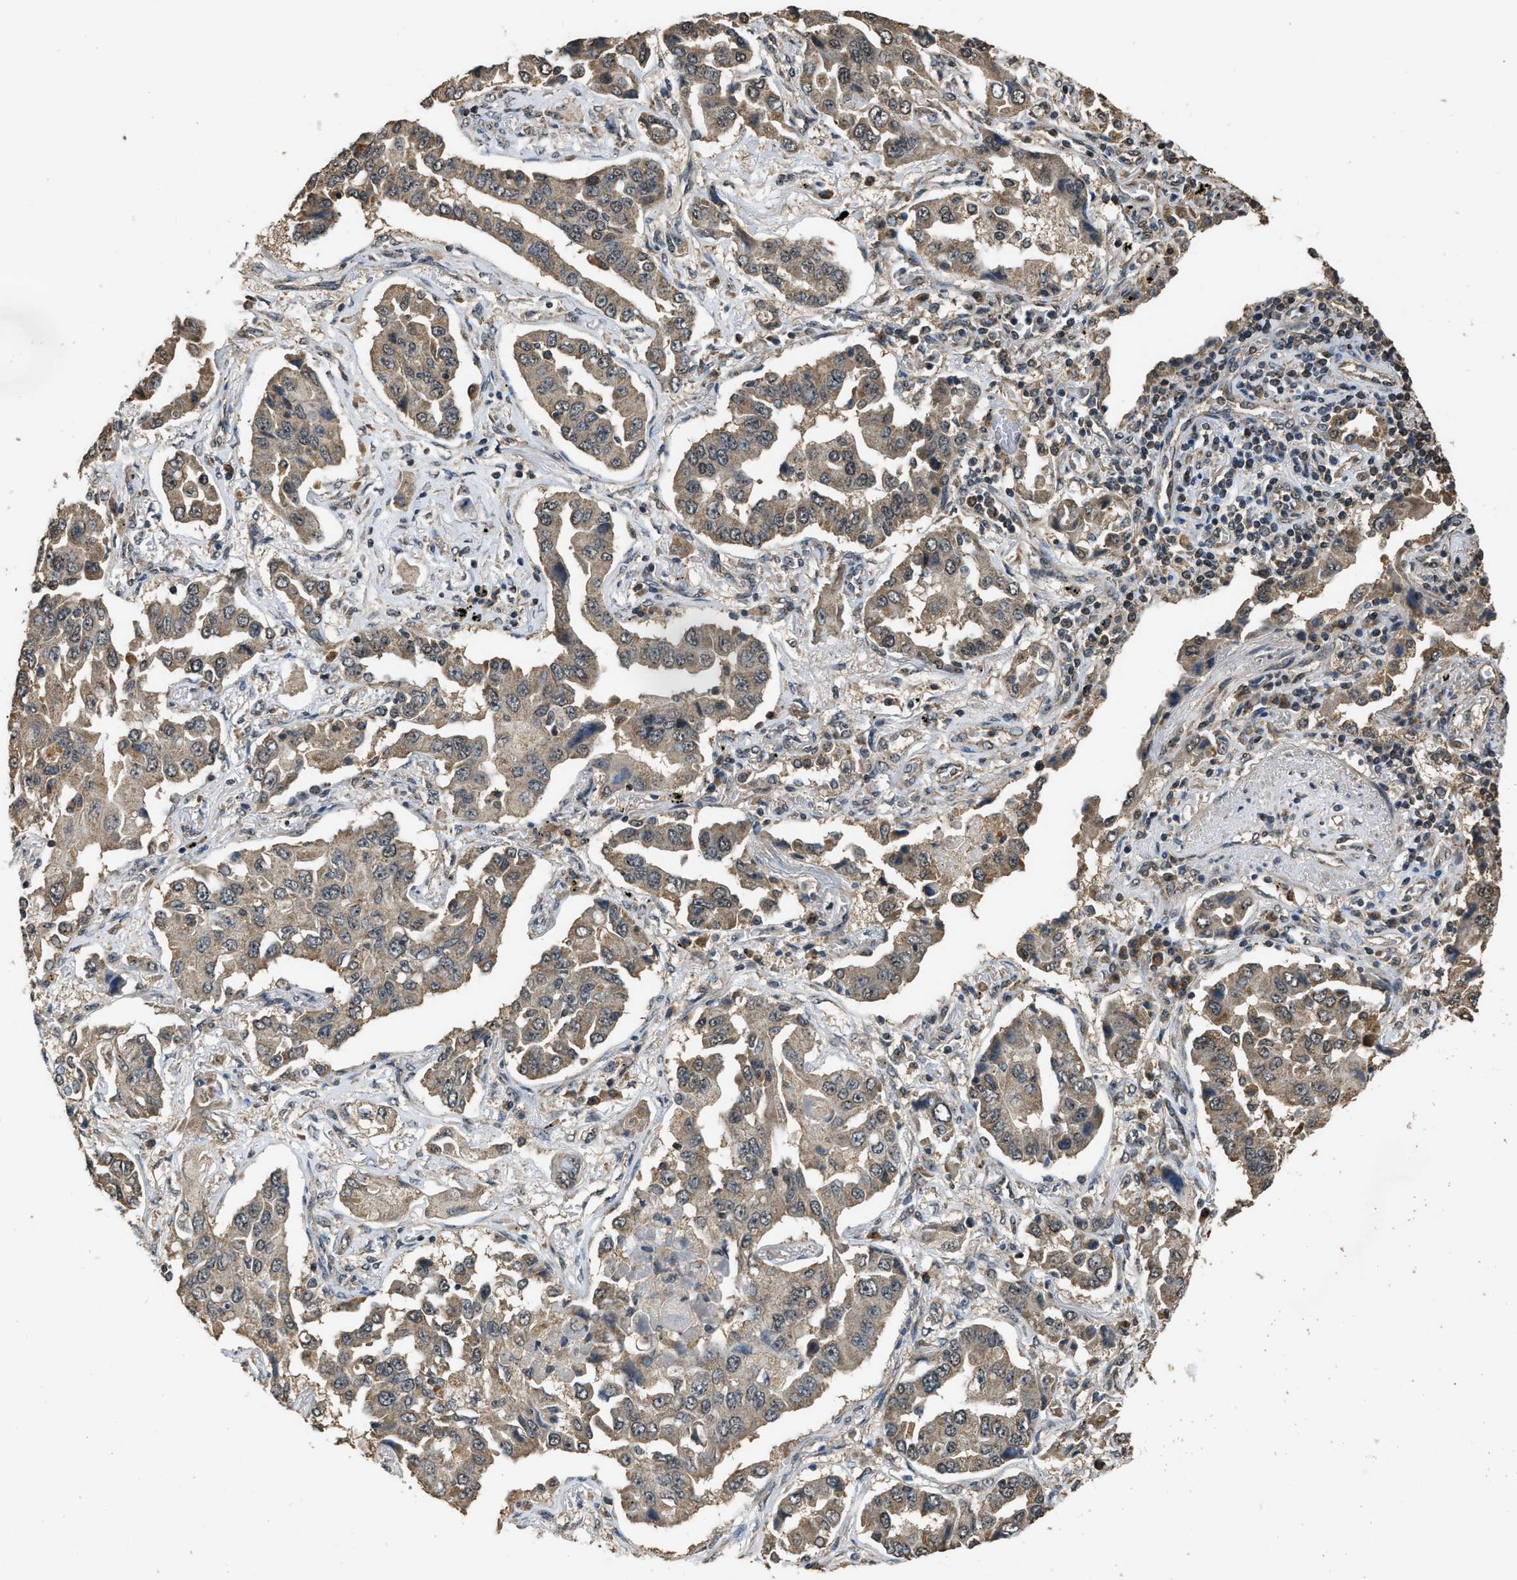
{"staining": {"intensity": "weak", "quantity": ">75%", "location": "cytoplasmic/membranous"}, "tissue": "lung cancer", "cell_type": "Tumor cells", "image_type": "cancer", "snomed": [{"axis": "morphology", "description": "Adenocarcinoma, NOS"}, {"axis": "topography", "description": "Lung"}], "caption": "Protein expression analysis of lung cancer displays weak cytoplasmic/membranous staining in approximately >75% of tumor cells. (DAB IHC, brown staining for protein, blue staining for nuclei).", "gene": "DENND6B", "patient": {"sex": "female", "age": 65}}